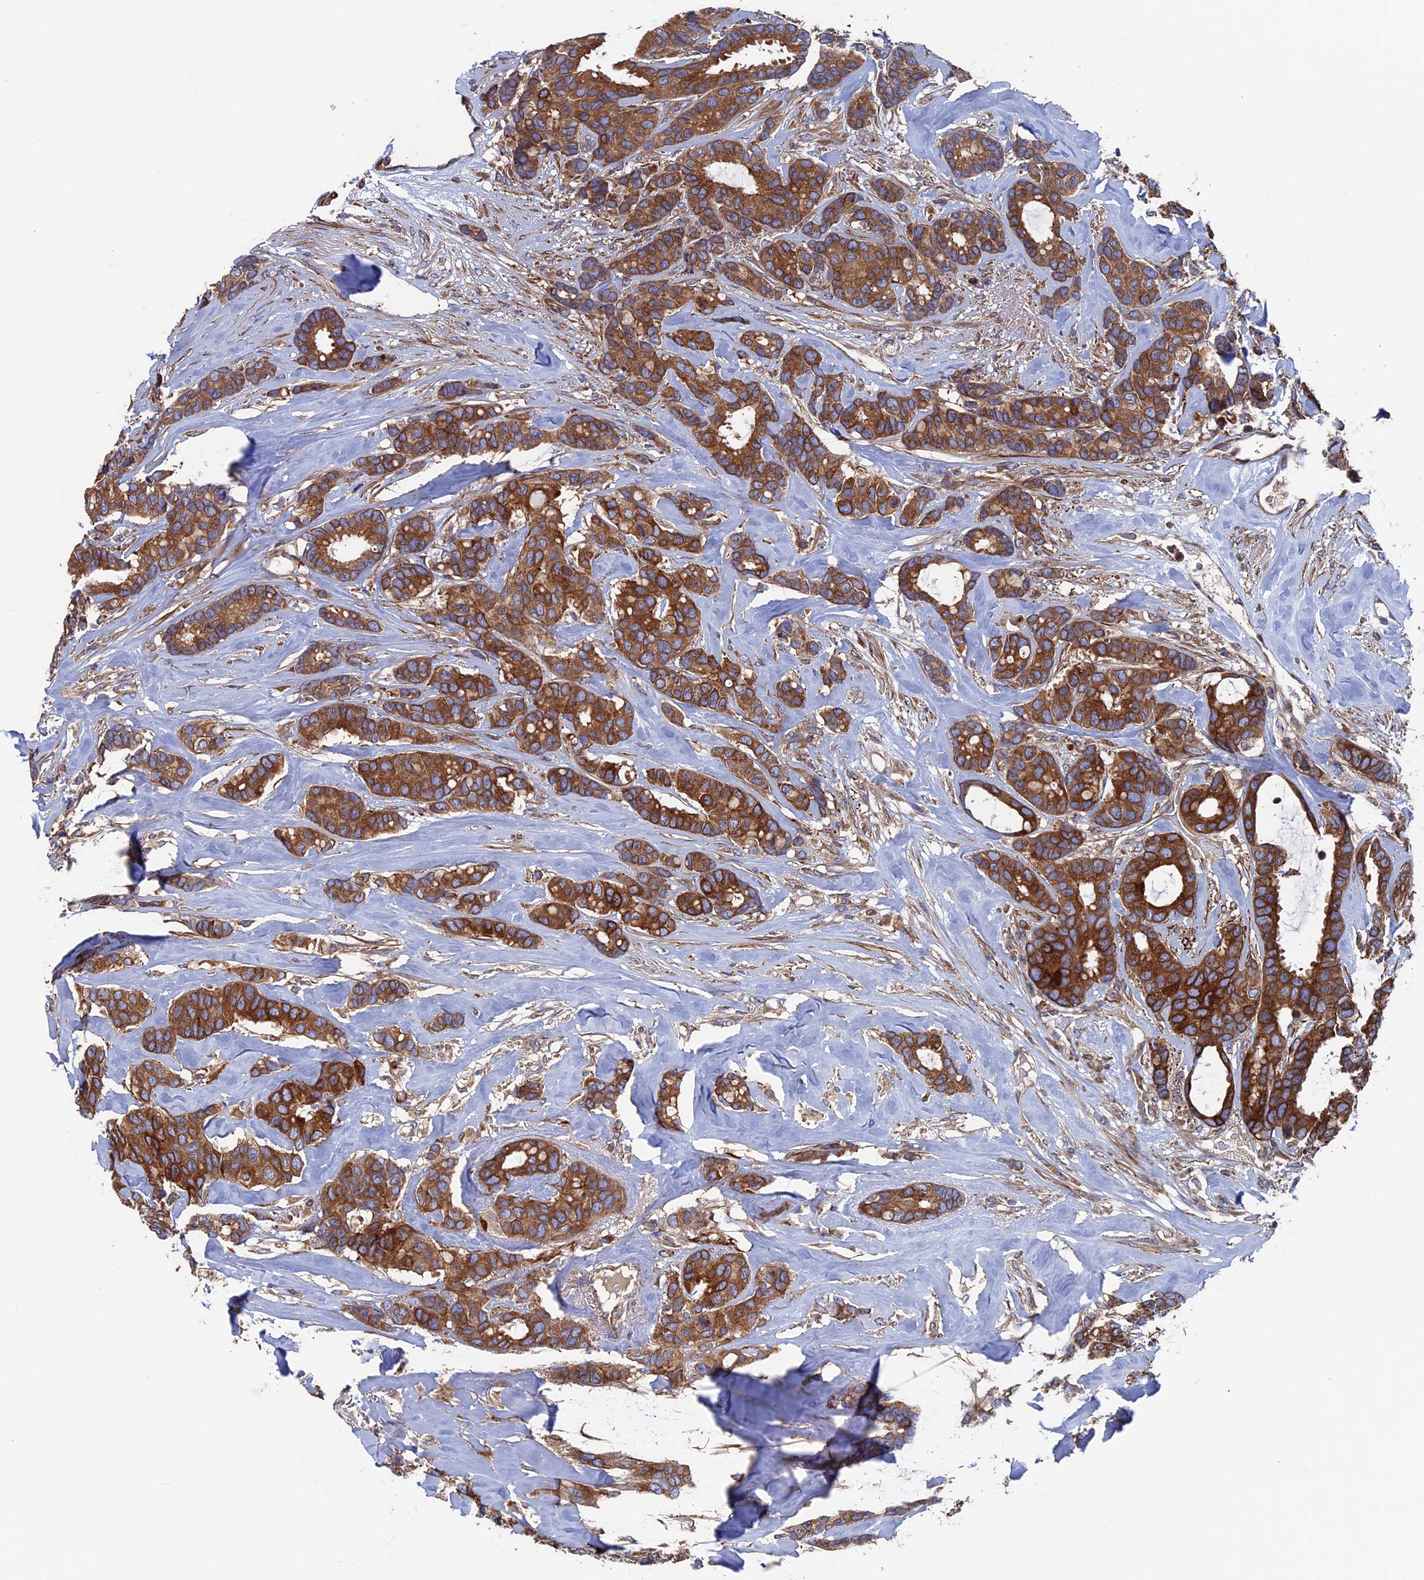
{"staining": {"intensity": "strong", "quantity": ">75%", "location": "cytoplasmic/membranous"}, "tissue": "breast cancer", "cell_type": "Tumor cells", "image_type": "cancer", "snomed": [{"axis": "morphology", "description": "Duct carcinoma"}, {"axis": "topography", "description": "Breast"}], "caption": "Immunohistochemistry image of neoplastic tissue: human breast cancer stained using immunohistochemistry (IHC) exhibits high levels of strong protein expression localized specifically in the cytoplasmic/membranous of tumor cells, appearing as a cytoplasmic/membranous brown color.", "gene": "DNAJC3", "patient": {"sex": "female", "age": 87}}